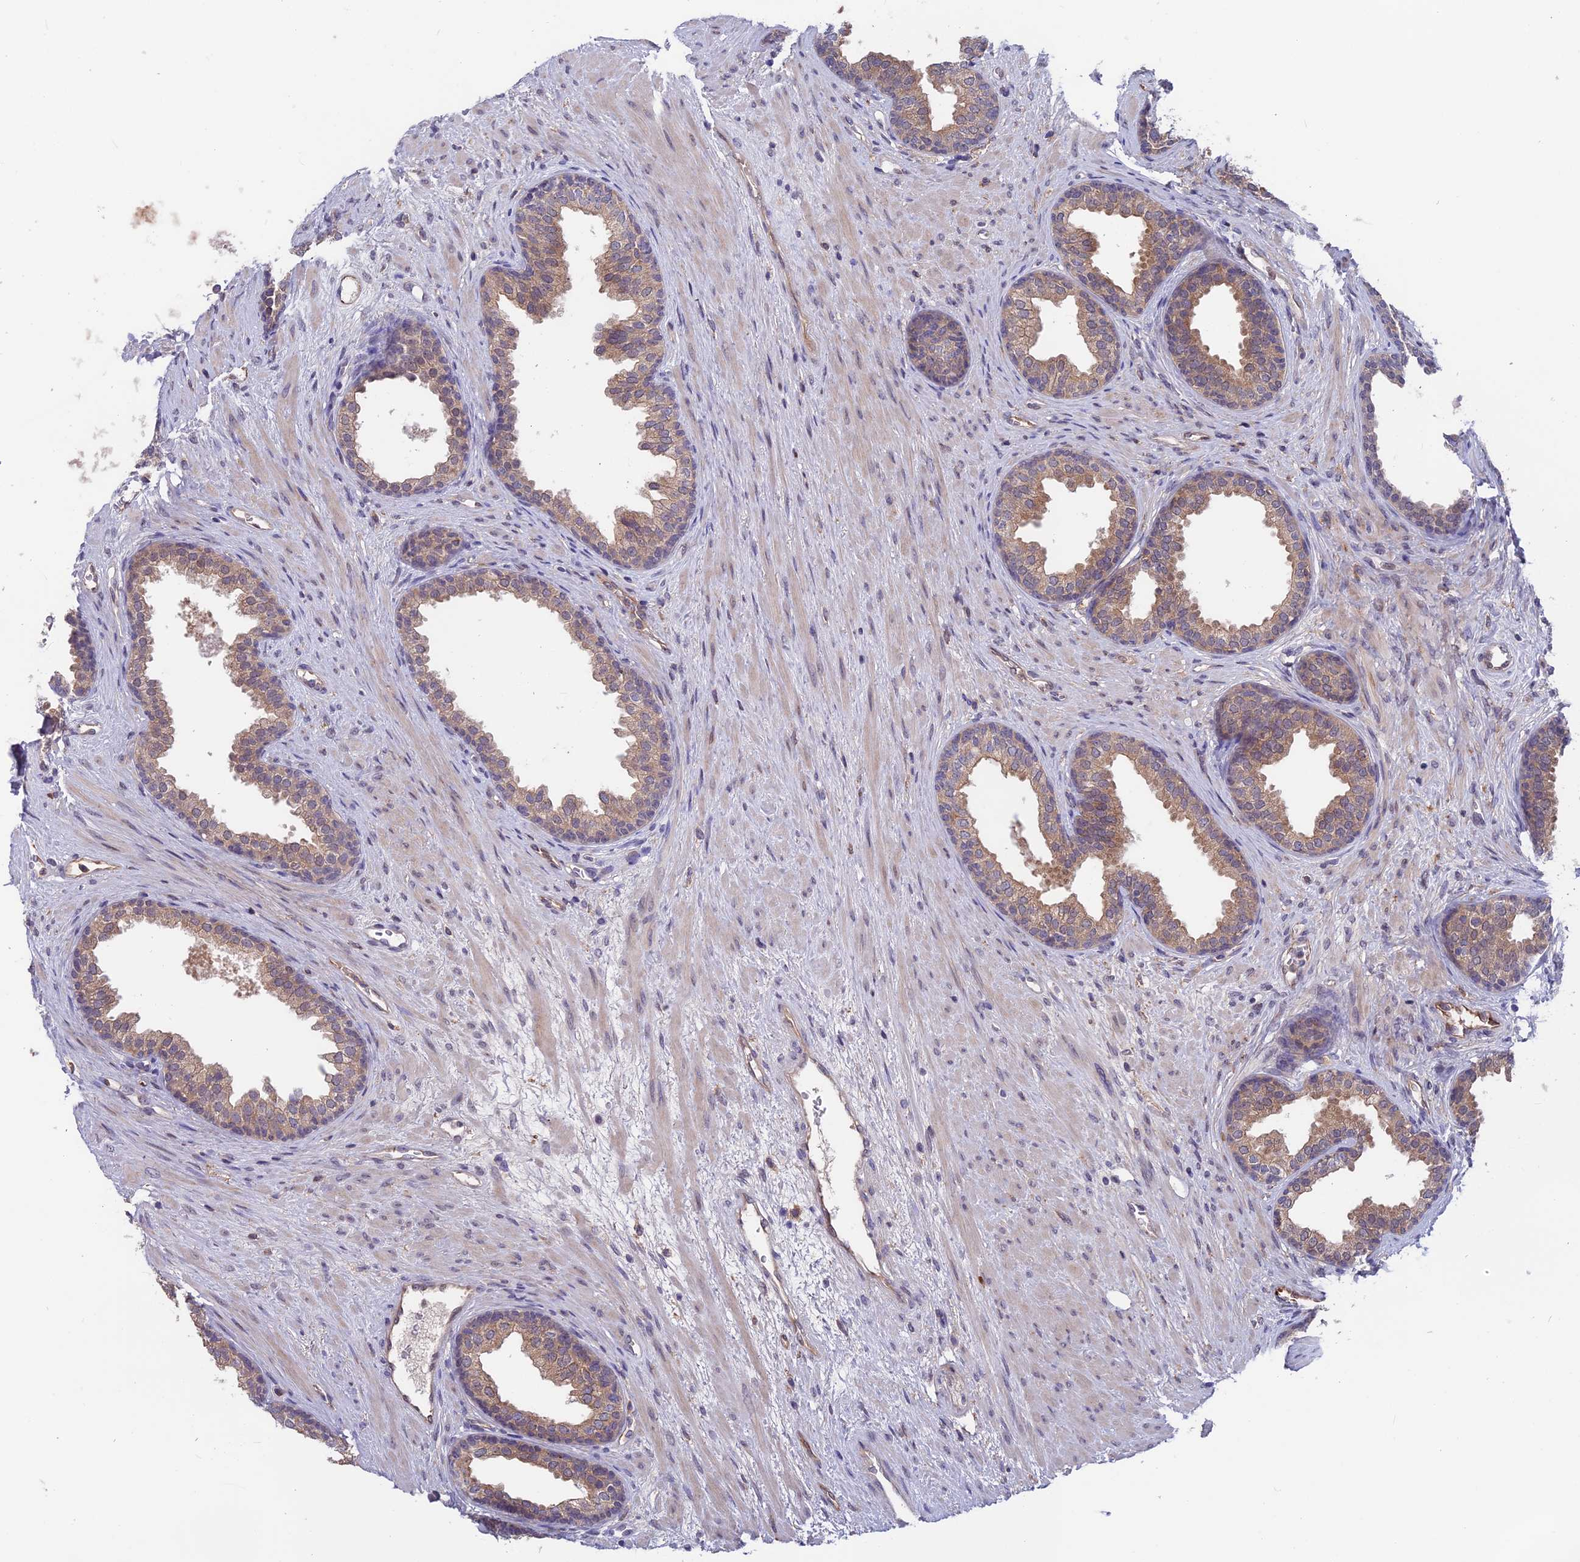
{"staining": {"intensity": "weak", "quantity": "25%-75%", "location": "cytoplasmic/membranous"}, "tissue": "prostate", "cell_type": "Glandular cells", "image_type": "normal", "snomed": [{"axis": "morphology", "description": "Normal tissue, NOS"}, {"axis": "topography", "description": "Prostate"}], "caption": "Protein positivity by immunohistochemistry exhibits weak cytoplasmic/membranous expression in about 25%-75% of glandular cells in normal prostate.", "gene": "MAST2", "patient": {"sex": "male", "age": 76}}